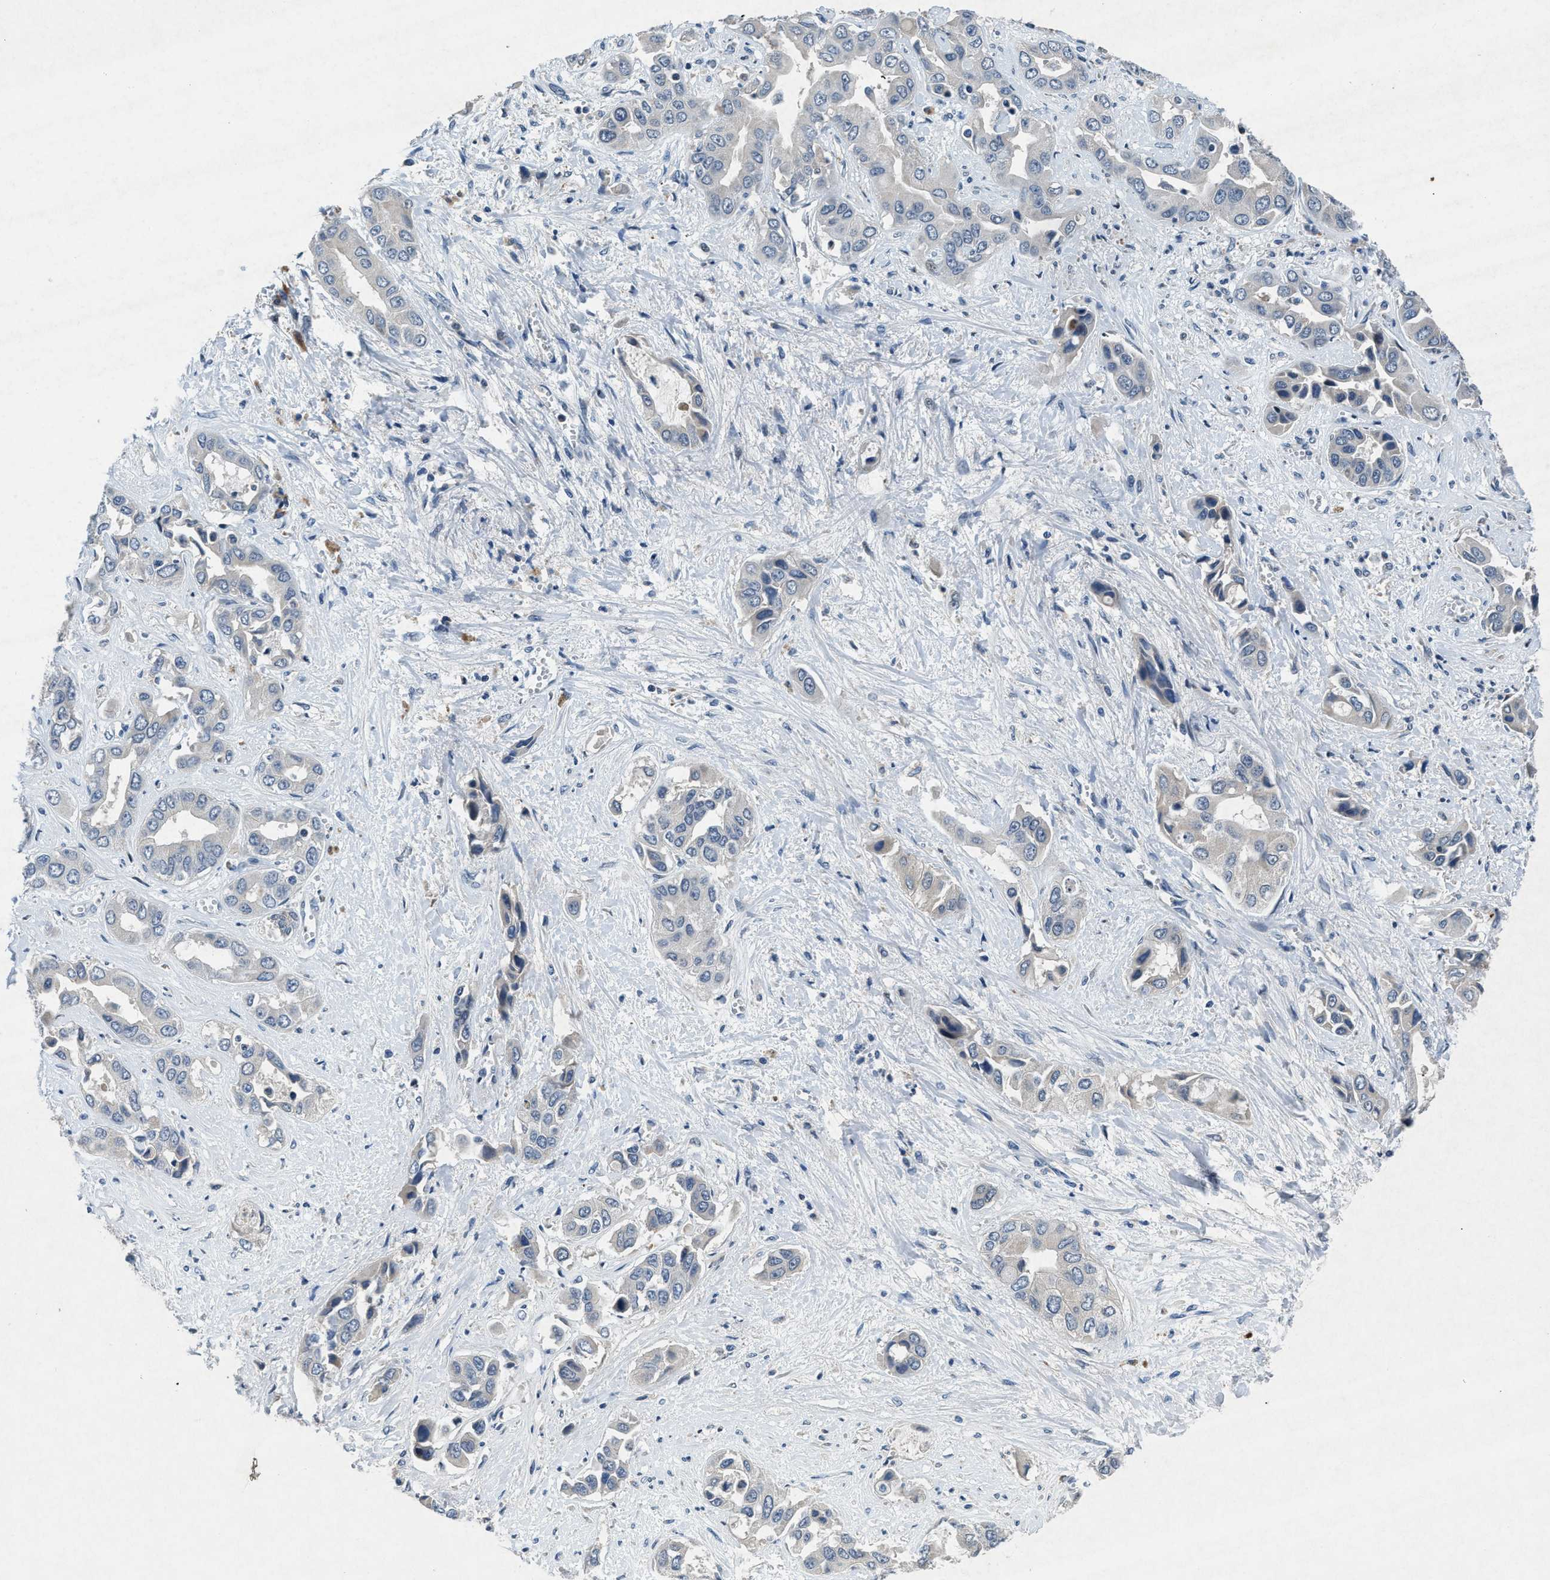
{"staining": {"intensity": "negative", "quantity": "none", "location": "none"}, "tissue": "liver cancer", "cell_type": "Tumor cells", "image_type": "cancer", "snomed": [{"axis": "morphology", "description": "Cholangiocarcinoma"}, {"axis": "topography", "description": "Liver"}], "caption": "IHC photomicrograph of human liver cancer (cholangiocarcinoma) stained for a protein (brown), which shows no staining in tumor cells.", "gene": "PHLDA1", "patient": {"sex": "female", "age": 52}}